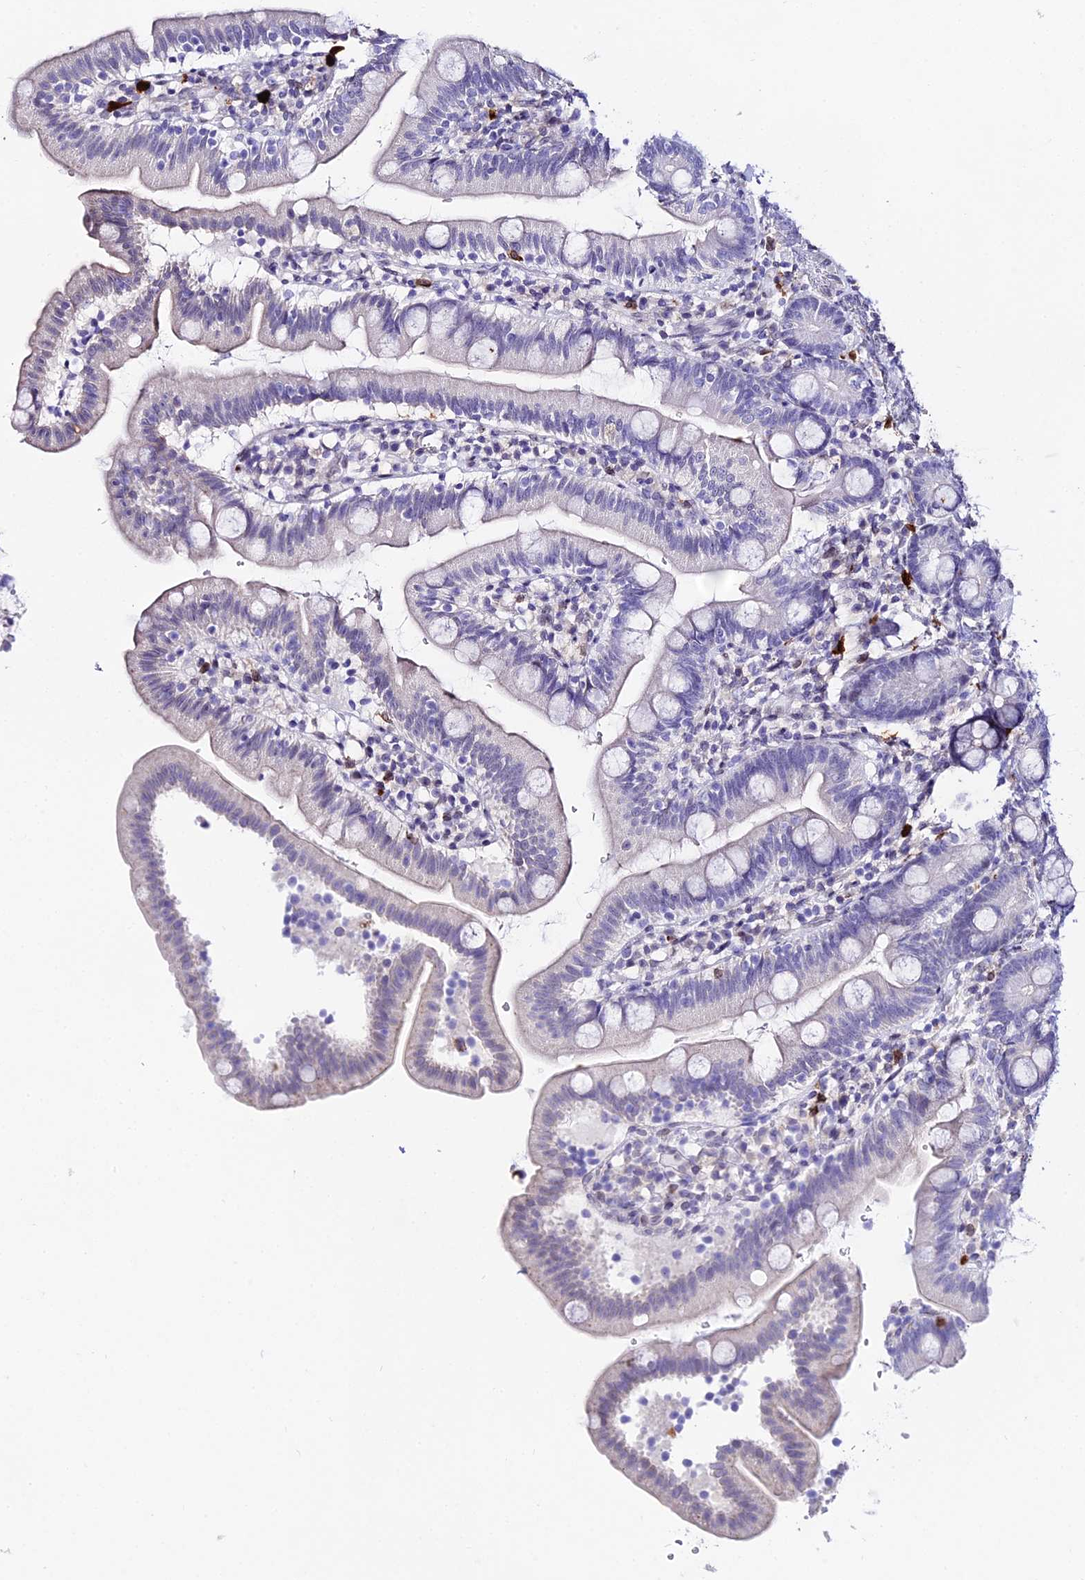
{"staining": {"intensity": "negative", "quantity": "none", "location": "none"}, "tissue": "duodenum", "cell_type": "Glandular cells", "image_type": "normal", "snomed": [{"axis": "morphology", "description": "Normal tissue, NOS"}, {"axis": "topography", "description": "Duodenum"}], "caption": "IHC of normal duodenum shows no positivity in glandular cells. Nuclei are stained in blue.", "gene": "MCM10", "patient": {"sex": "female", "age": 67}}